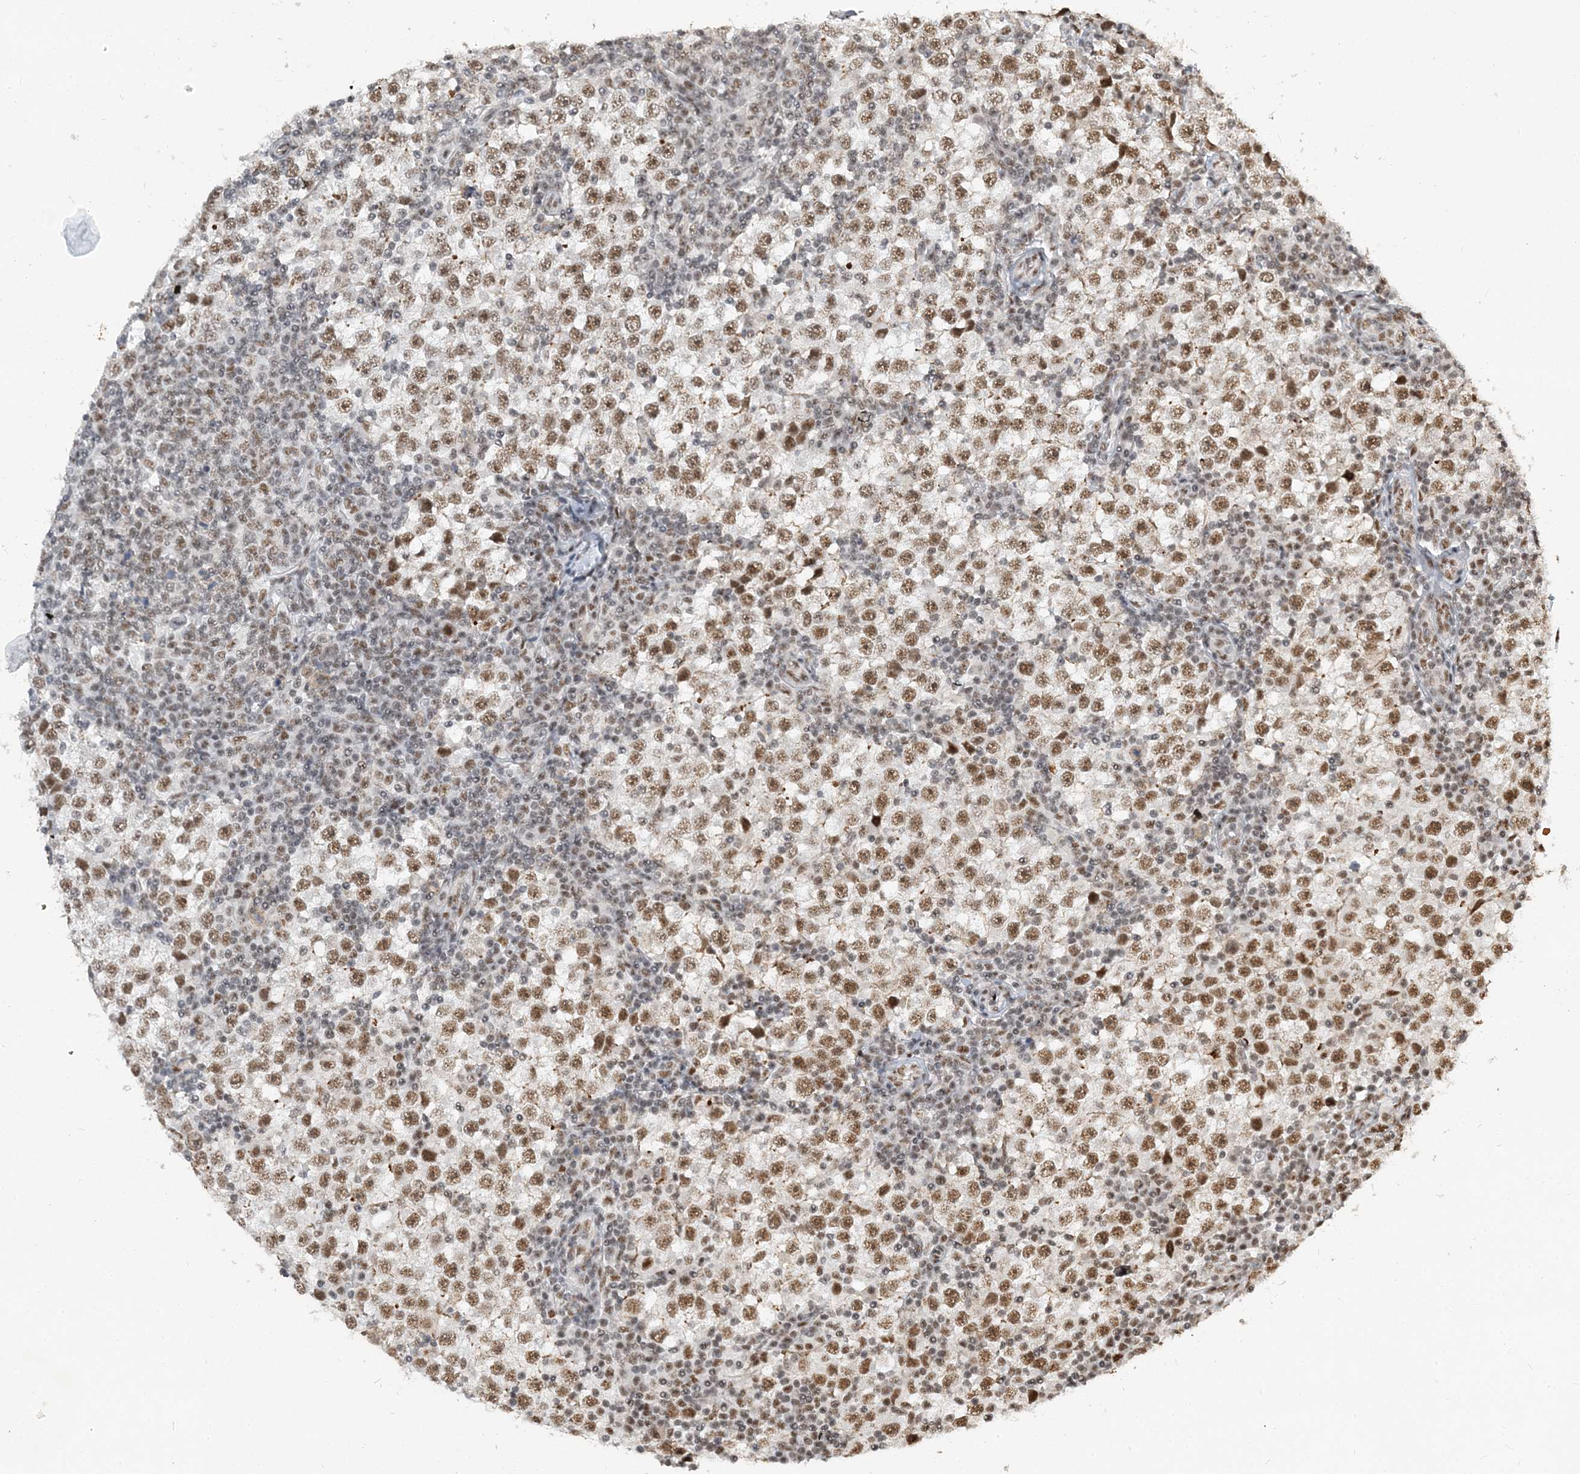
{"staining": {"intensity": "moderate", "quantity": ">75%", "location": "nuclear"}, "tissue": "testis cancer", "cell_type": "Tumor cells", "image_type": "cancer", "snomed": [{"axis": "morphology", "description": "Seminoma, NOS"}, {"axis": "topography", "description": "Testis"}], "caption": "This is an image of immunohistochemistry (IHC) staining of testis cancer (seminoma), which shows moderate expression in the nuclear of tumor cells.", "gene": "PLRG1", "patient": {"sex": "male", "age": 65}}